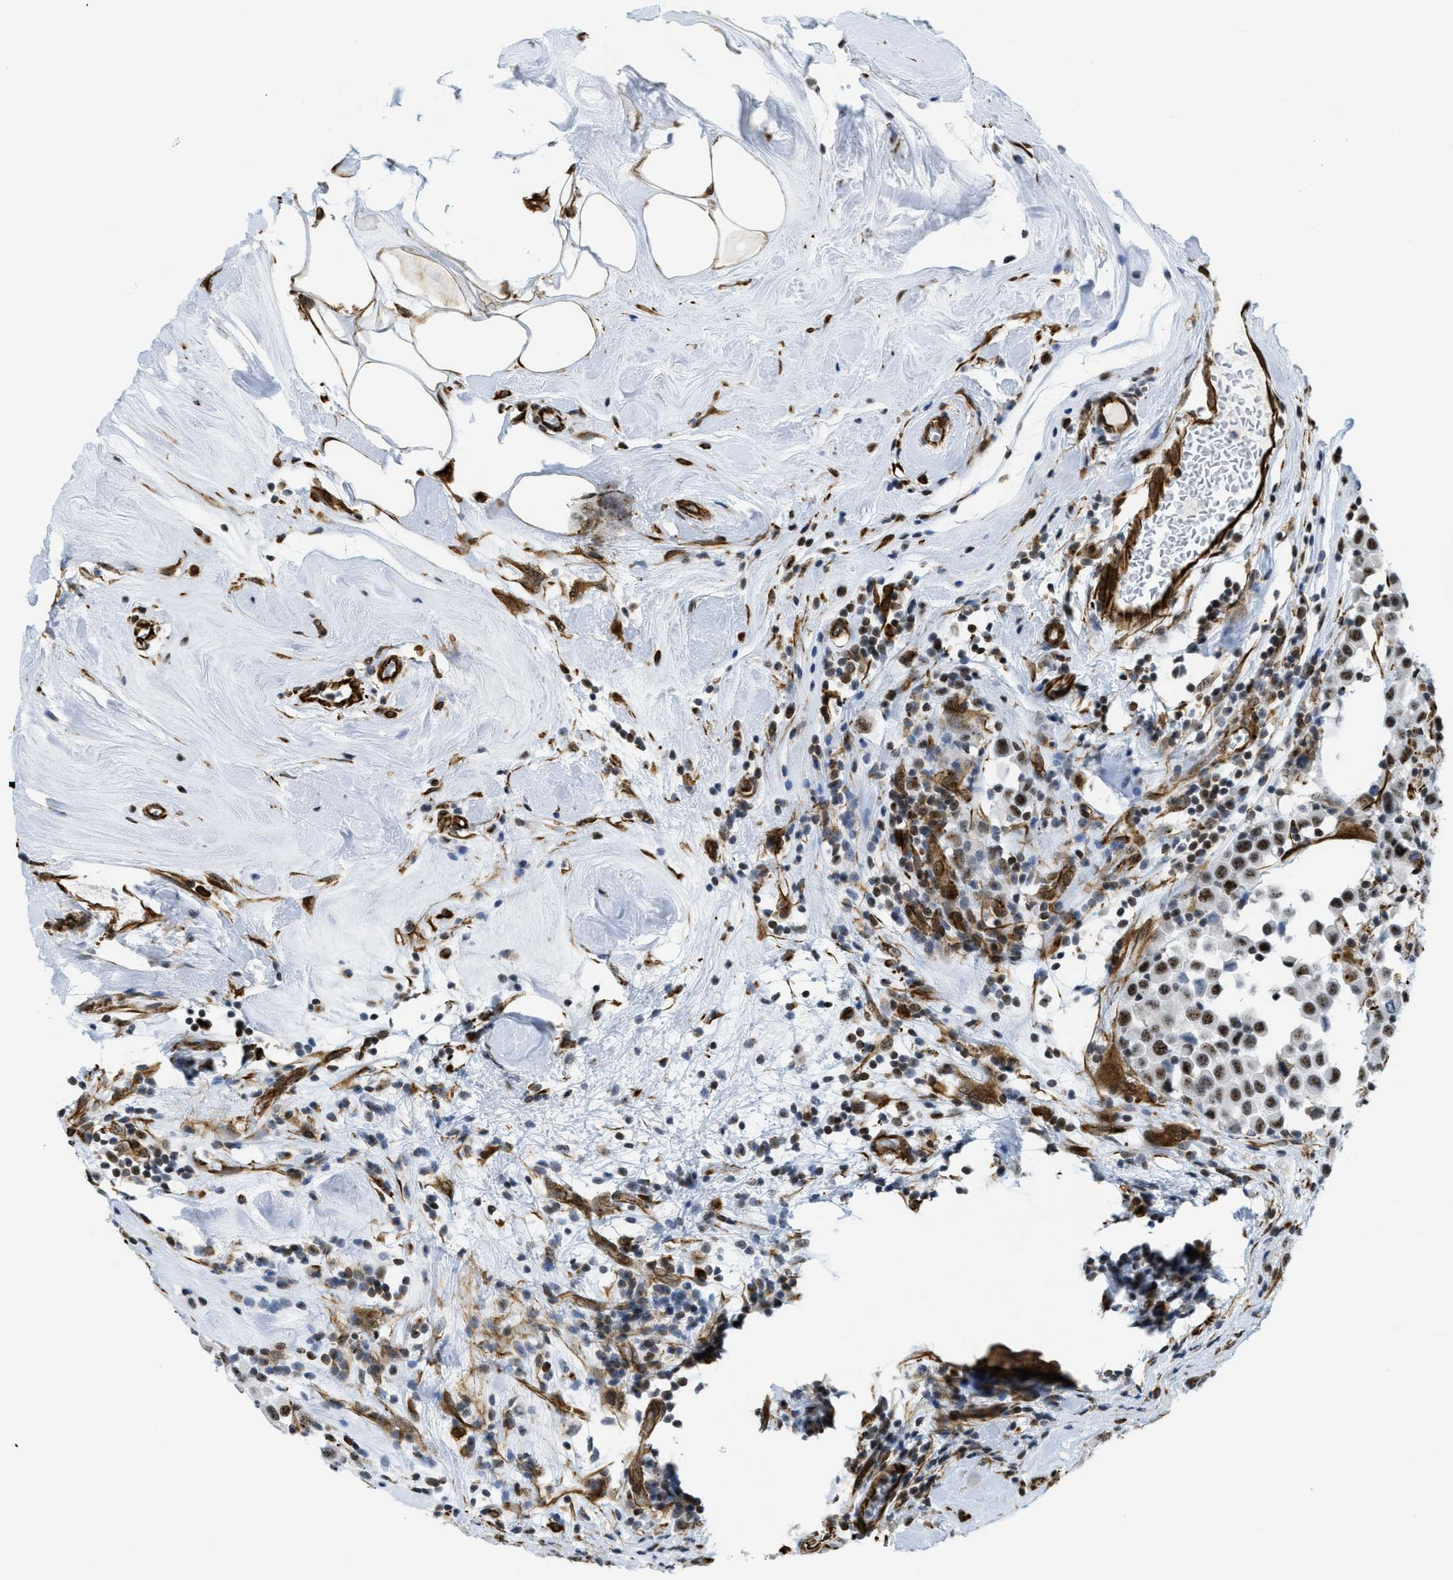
{"staining": {"intensity": "moderate", "quantity": ">75%", "location": "nuclear"}, "tissue": "breast cancer", "cell_type": "Tumor cells", "image_type": "cancer", "snomed": [{"axis": "morphology", "description": "Duct carcinoma"}, {"axis": "topography", "description": "Breast"}], "caption": "Immunohistochemical staining of breast cancer (infiltrating ductal carcinoma) exhibits moderate nuclear protein staining in approximately >75% of tumor cells. (brown staining indicates protein expression, while blue staining denotes nuclei).", "gene": "LRRC8B", "patient": {"sex": "female", "age": 61}}